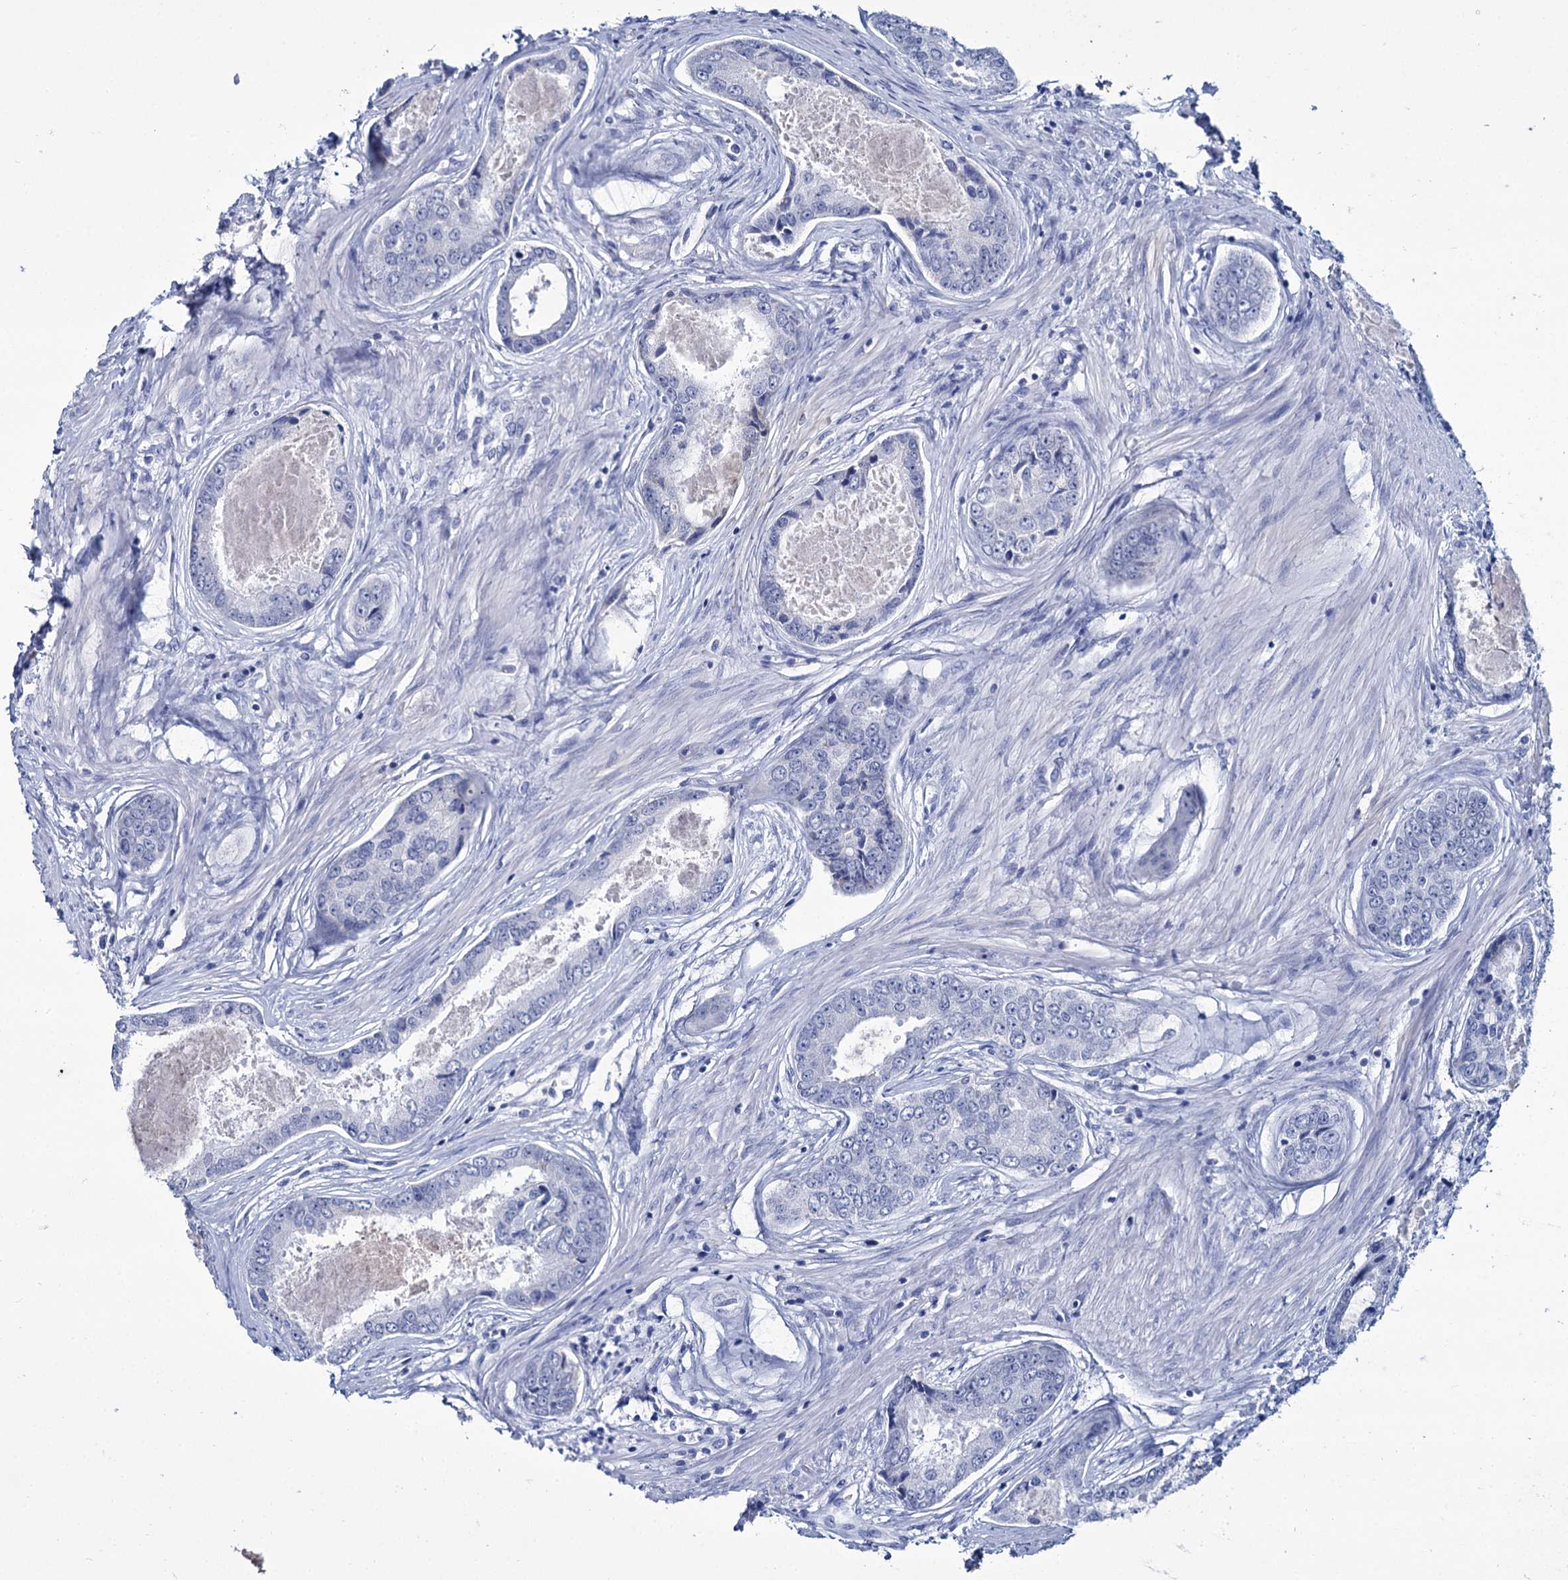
{"staining": {"intensity": "negative", "quantity": "none", "location": "none"}, "tissue": "prostate cancer", "cell_type": "Tumor cells", "image_type": "cancer", "snomed": [{"axis": "morphology", "description": "Adenocarcinoma, Low grade"}, {"axis": "topography", "description": "Prostate"}], "caption": "Histopathology image shows no protein positivity in tumor cells of prostate cancer tissue.", "gene": "RPUSD4", "patient": {"sex": "male", "age": 68}}